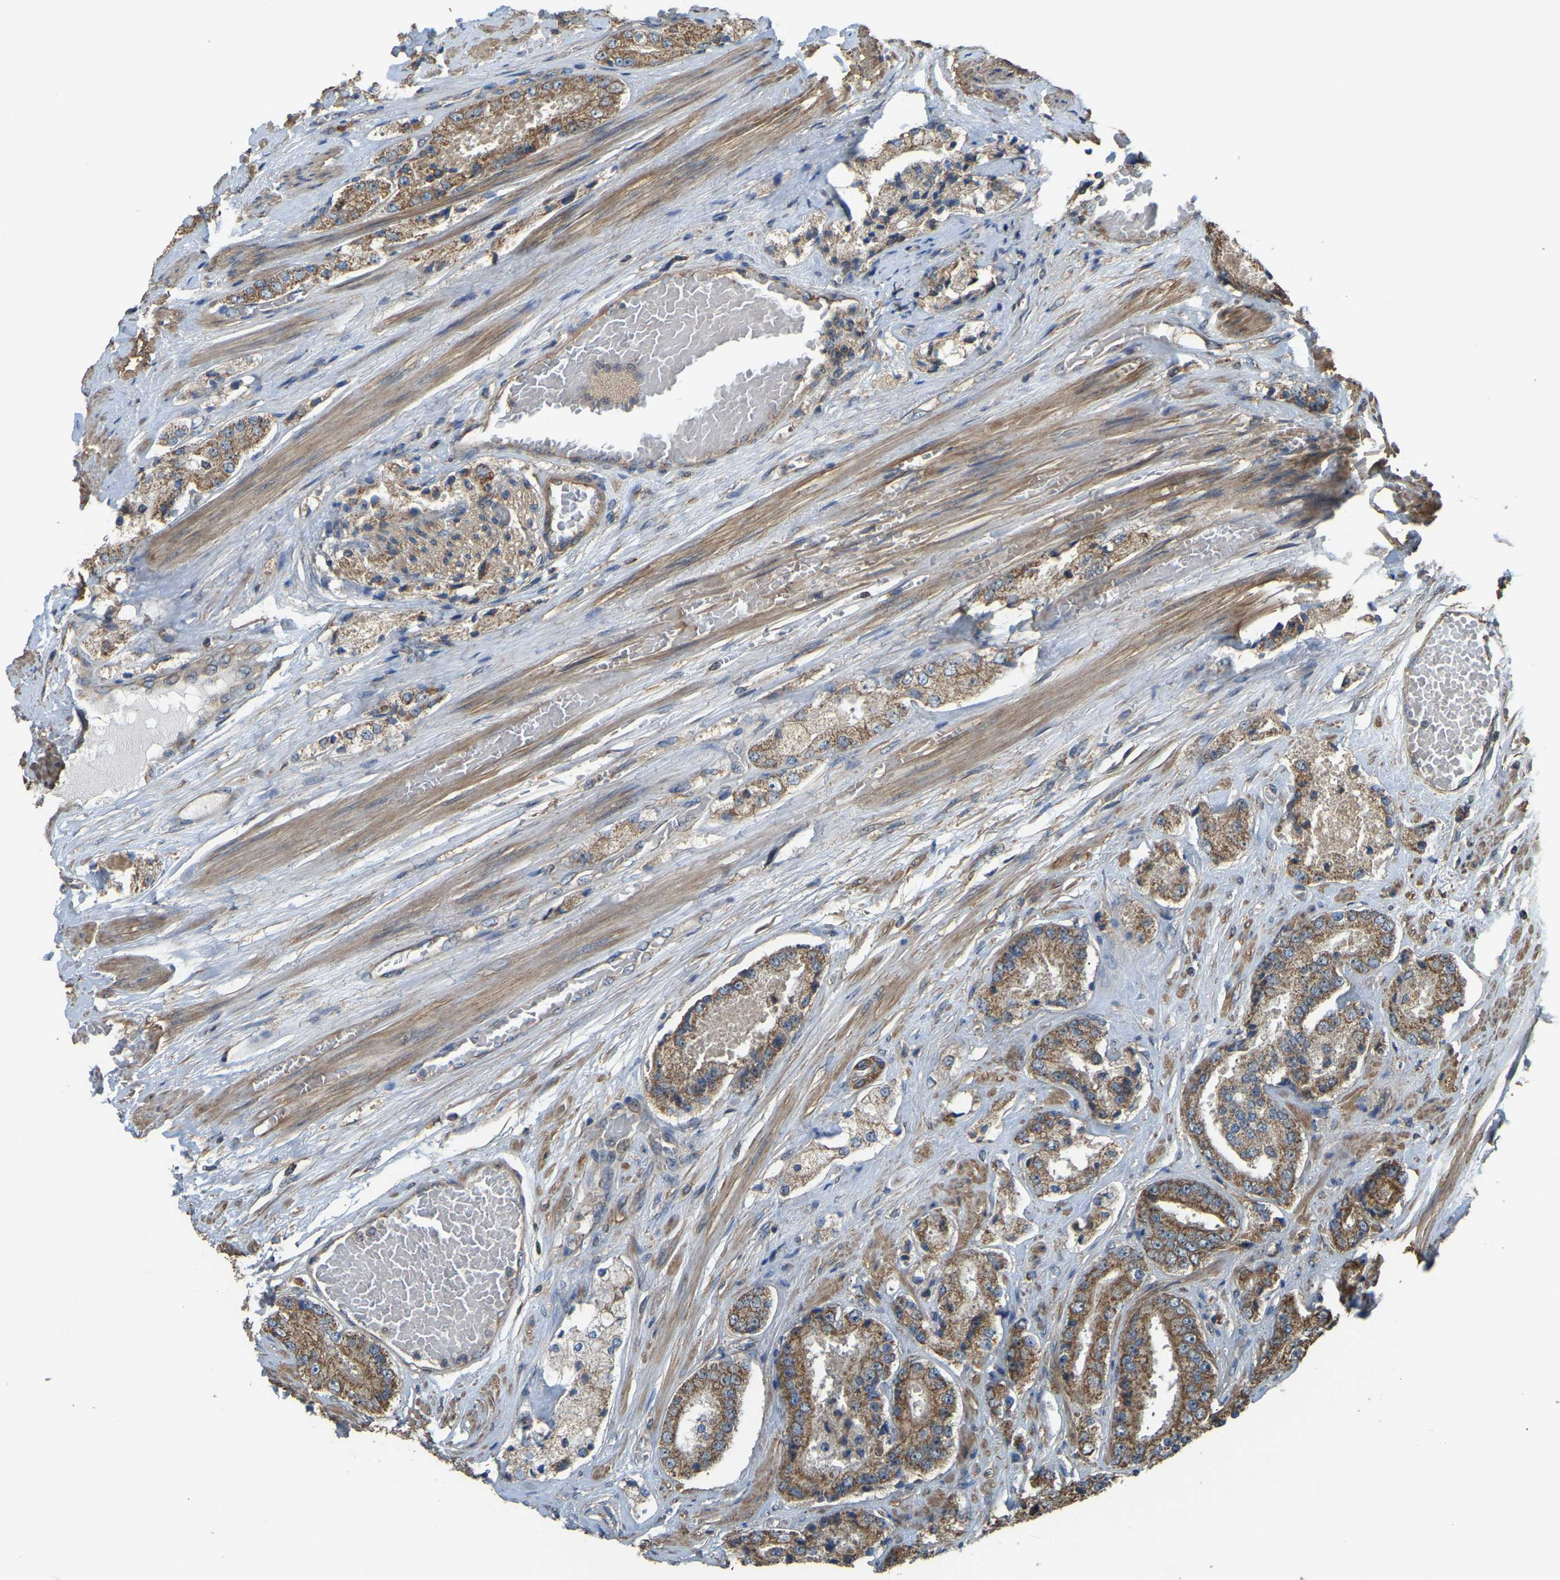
{"staining": {"intensity": "moderate", "quantity": ">75%", "location": "cytoplasmic/membranous"}, "tissue": "prostate cancer", "cell_type": "Tumor cells", "image_type": "cancer", "snomed": [{"axis": "morphology", "description": "Adenocarcinoma, High grade"}, {"axis": "topography", "description": "Prostate"}], "caption": "Human prostate cancer stained with a protein marker exhibits moderate staining in tumor cells.", "gene": "GNG2", "patient": {"sex": "male", "age": 65}}